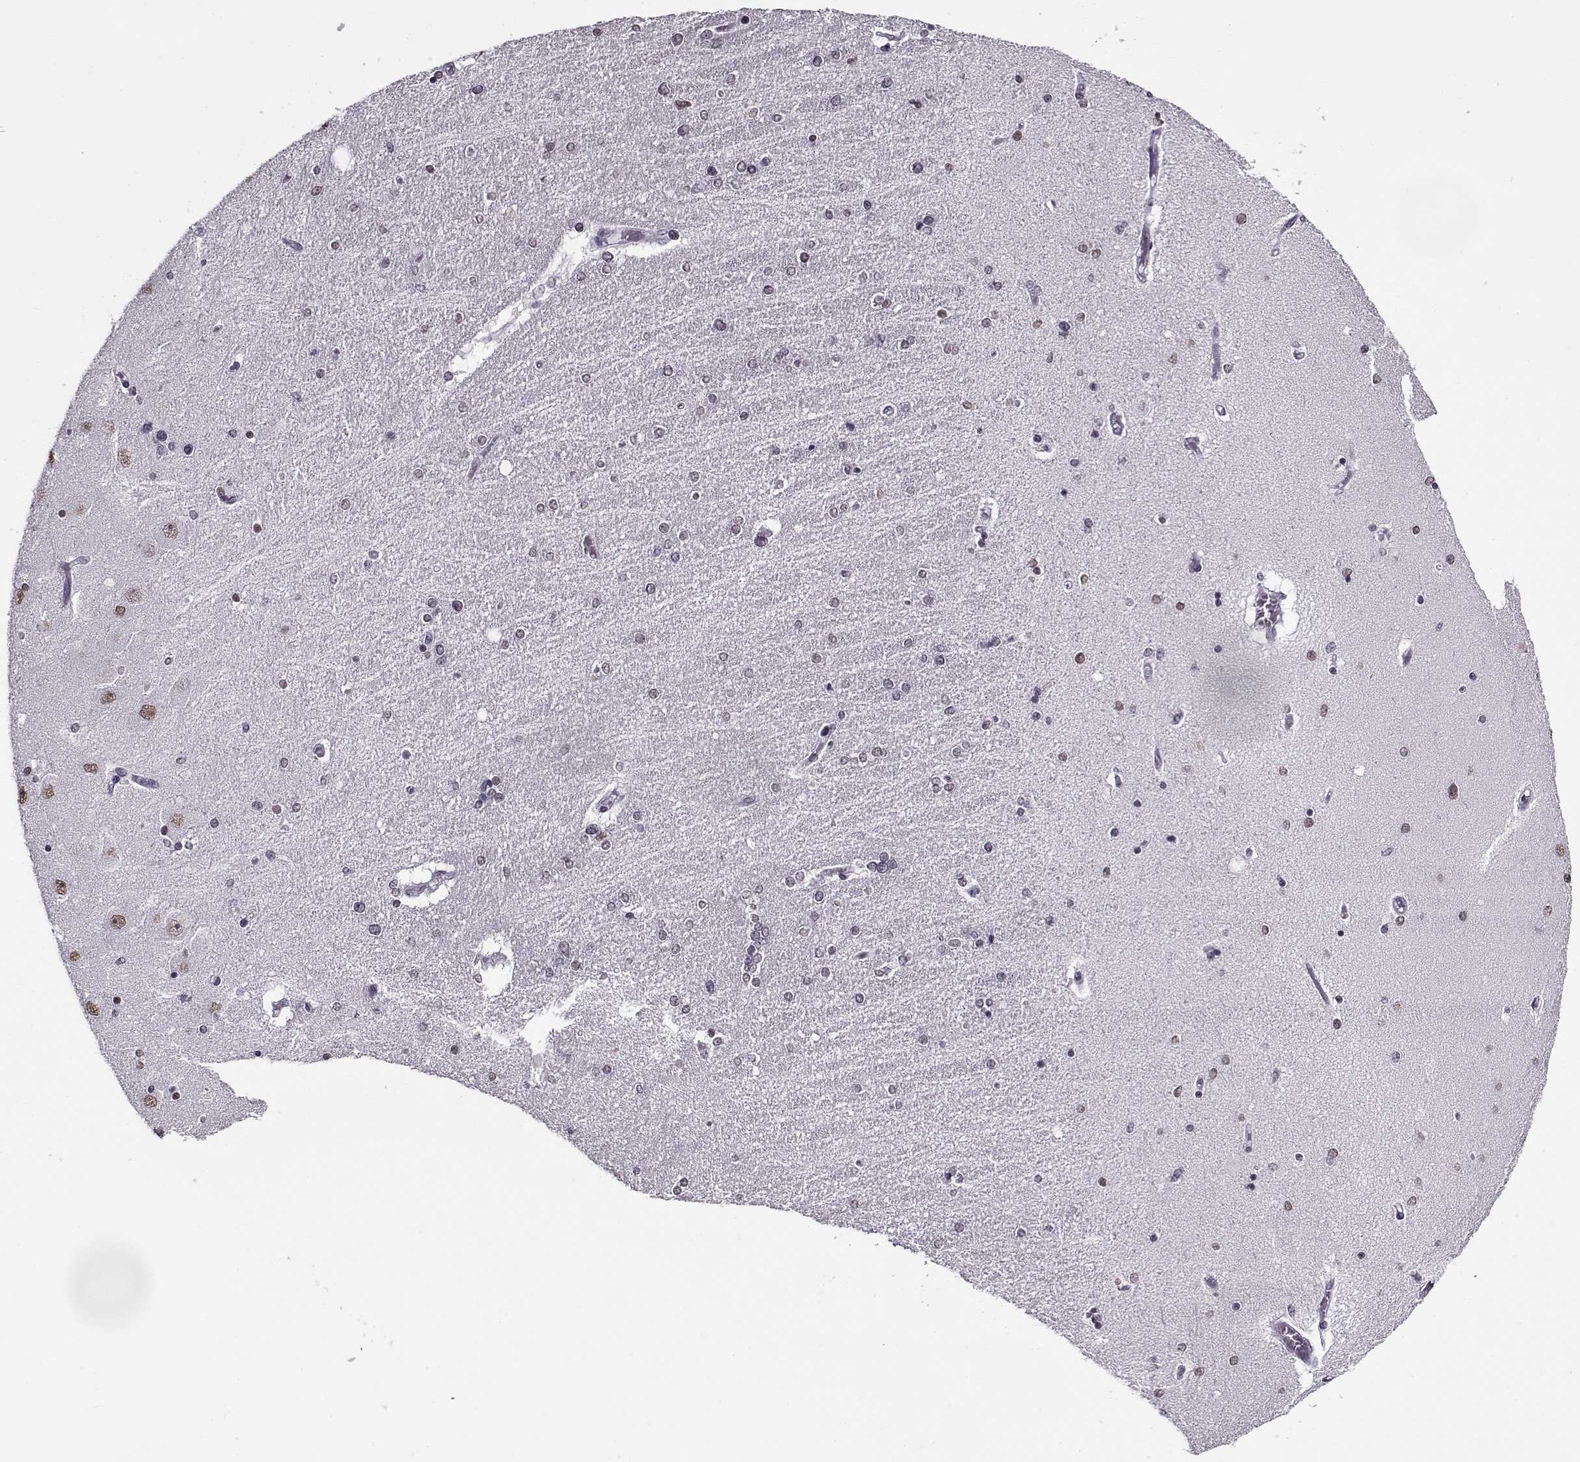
{"staining": {"intensity": "negative", "quantity": "none", "location": "none"}, "tissue": "hippocampus", "cell_type": "Glial cells", "image_type": "normal", "snomed": [{"axis": "morphology", "description": "Normal tissue, NOS"}, {"axis": "topography", "description": "Hippocampus"}], "caption": "Image shows no significant protein staining in glial cells of normal hippocampus.", "gene": "PRMT8", "patient": {"sex": "female", "age": 54}}